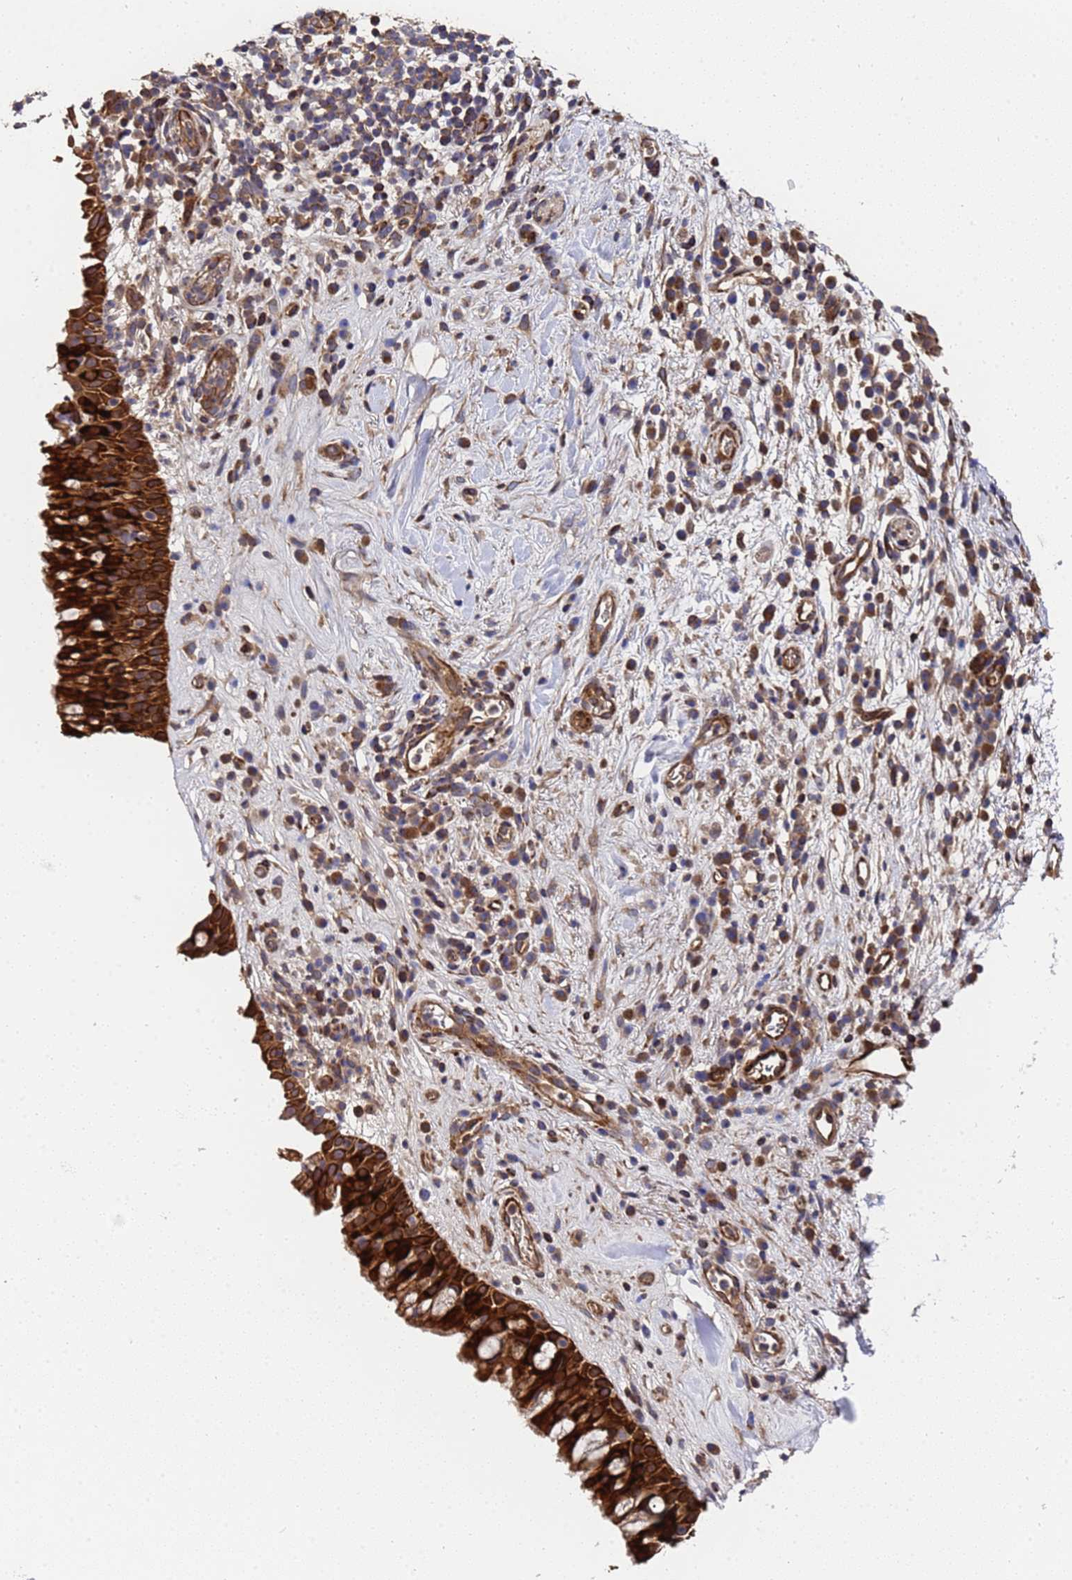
{"staining": {"intensity": "strong", "quantity": ">75%", "location": "cytoplasmic/membranous"}, "tissue": "nasopharynx", "cell_type": "Respiratory epithelial cells", "image_type": "normal", "snomed": [{"axis": "morphology", "description": "Normal tissue, NOS"}, {"axis": "morphology", "description": "Squamous cell carcinoma, NOS"}, {"axis": "topography", "description": "Nasopharynx"}, {"axis": "topography", "description": "Head-Neck"}], "caption": "Protein analysis of unremarkable nasopharynx demonstrates strong cytoplasmic/membranous positivity in about >75% of respiratory epithelial cells. The staining was performed using DAB (3,3'-diaminobenzidine), with brown indicating positive protein expression. Nuclei are stained blue with hematoxylin.", "gene": "MOCS1", "patient": {"sex": "male", "age": 85}}